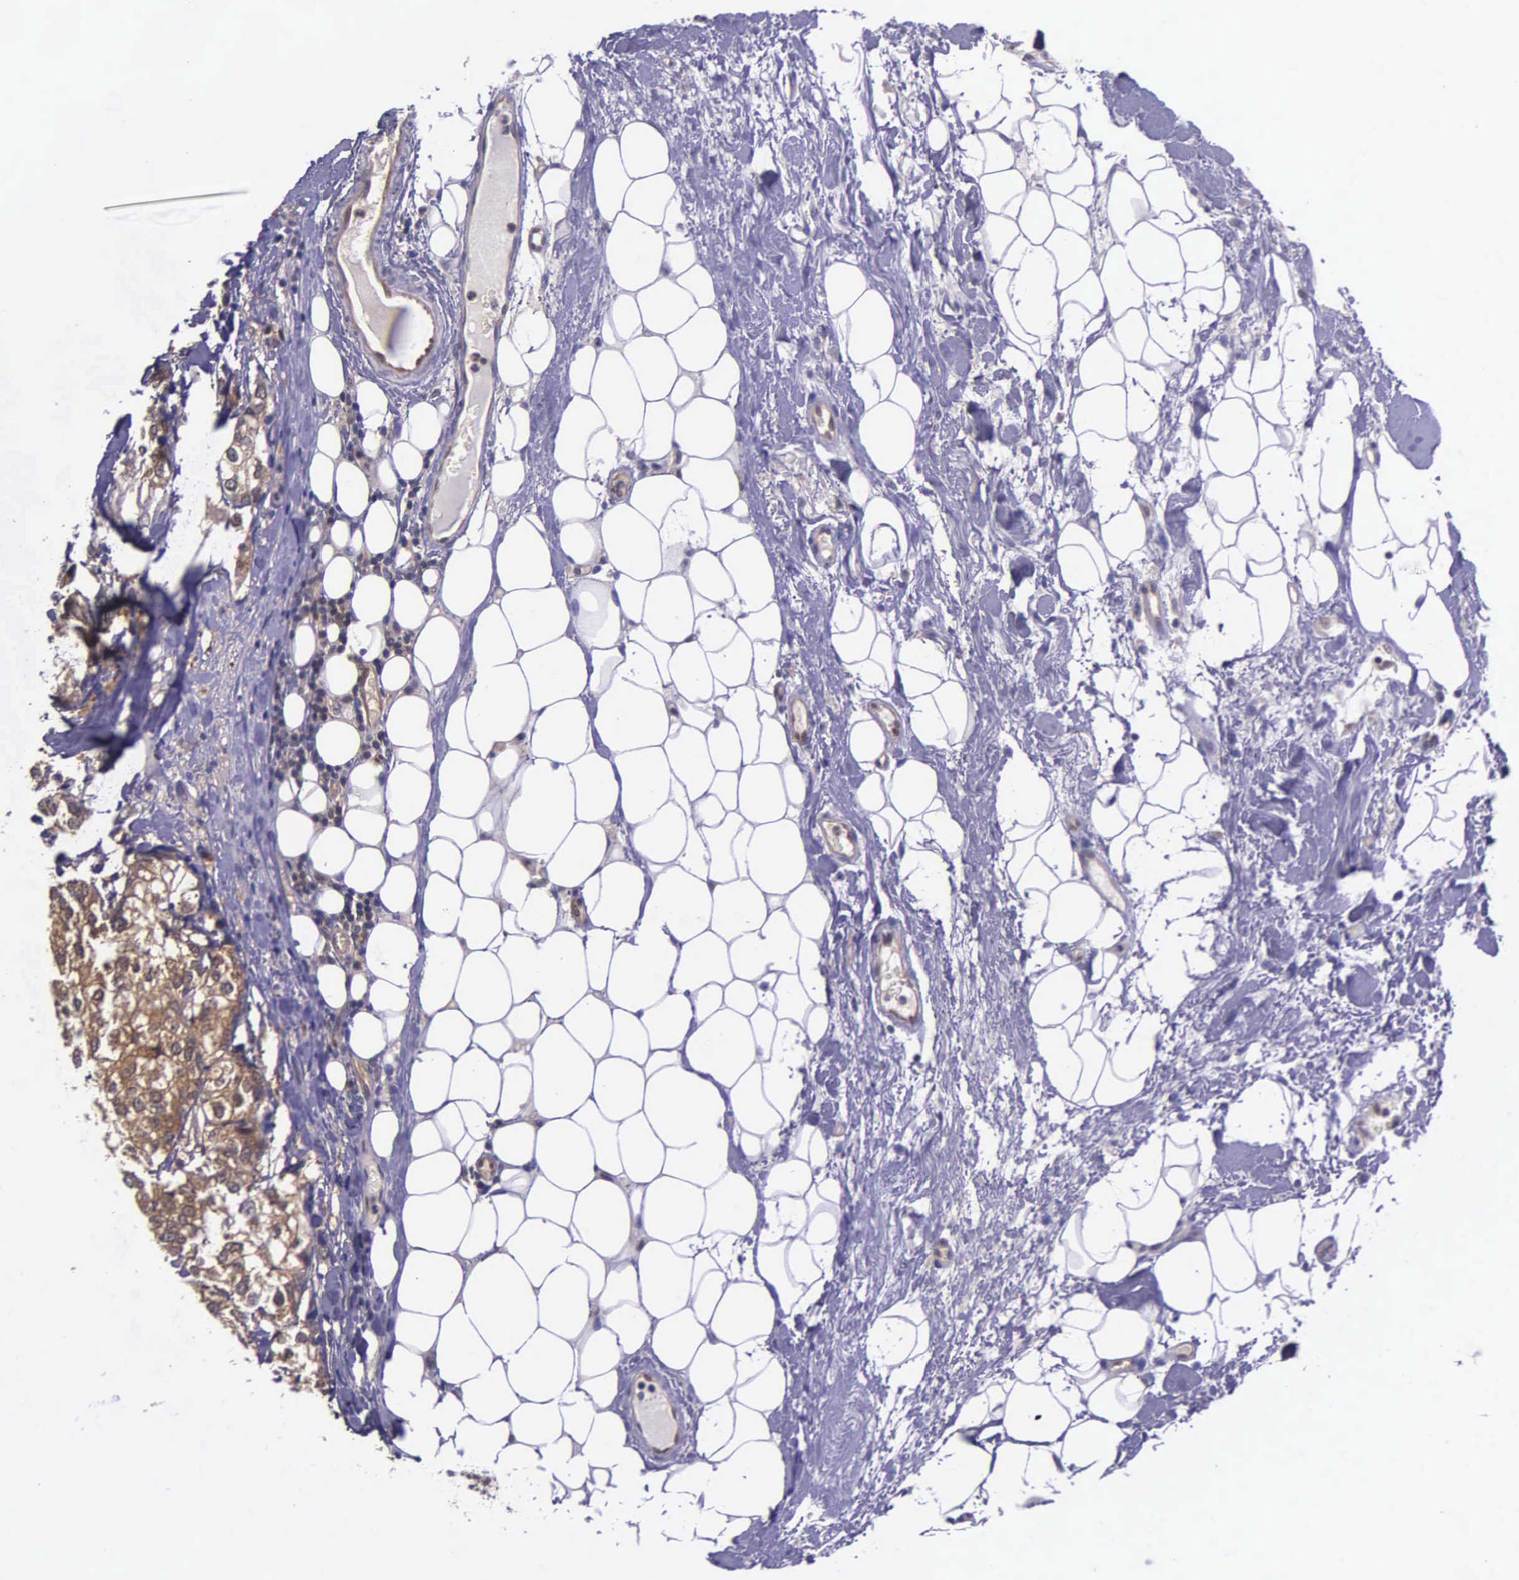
{"staining": {"intensity": "strong", "quantity": ">75%", "location": "cytoplasmic/membranous"}, "tissue": "breast cancer", "cell_type": "Tumor cells", "image_type": "cancer", "snomed": [{"axis": "morphology", "description": "Duct carcinoma"}, {"axis": "topography", "description": "Breast"}], "caption": "Breast invasive ductal carcinoma stained for a protein demonstrates strong cytoplasmic/membranous positivity in tumor cells. Immunohistochemistry stains the protein of interest in brown and the nuclei are stained blue.", "gene": "GMPR2", "patient": {"sex": "female", "age": 68}}